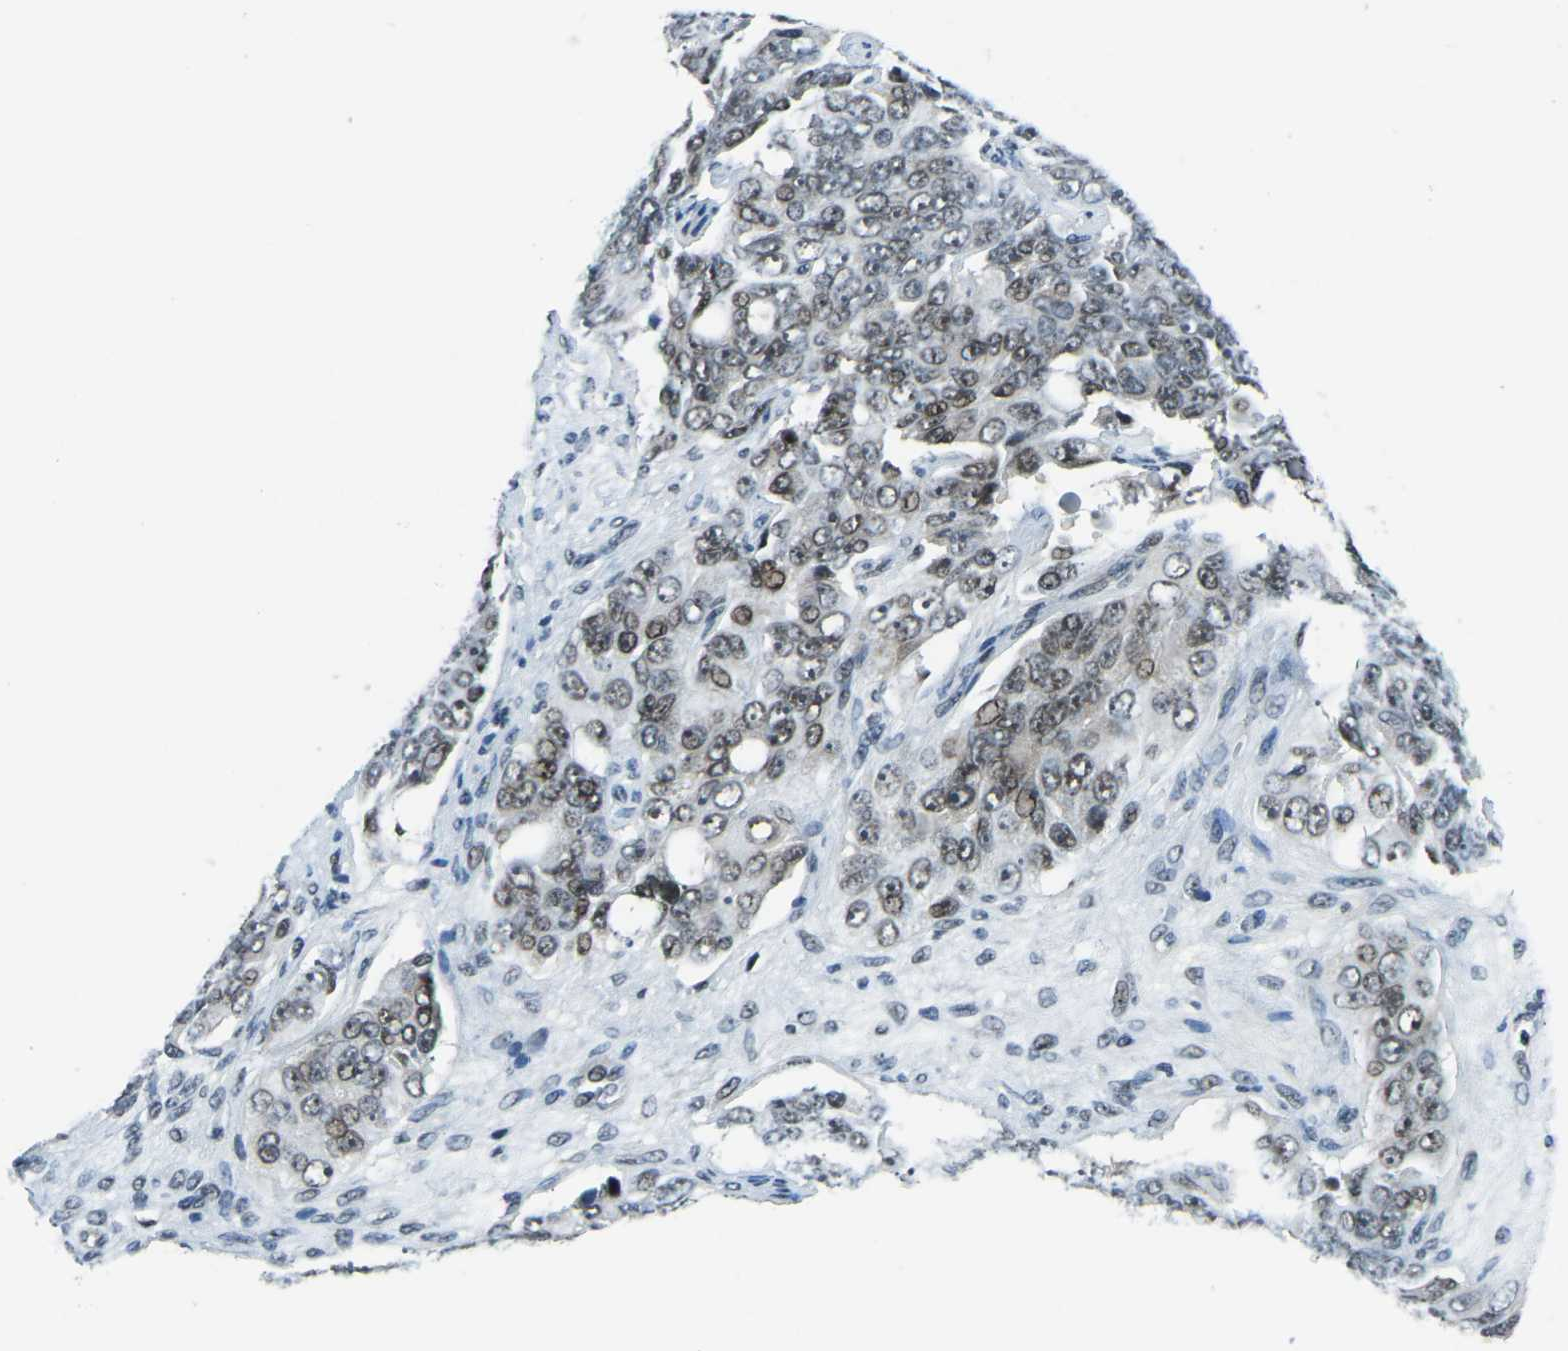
{"staining": {"intensity": "weak", "quantity": ">75%", "location": "nuclear"}, "tissue": "ovarian cancer", "cell_type": "Tumor cells", "image_type": "cancer", "snomed": [{"axis": "morphology", "description": "Carcinoma, endometroid"}, {"axis": "topography", "description": "Ovary"}], "caption": "A brown stain shows weak nuclear staining of a protein in human endometroid carcinoma (ovarian) tumor cells.", "gene": "PRCC", "patient": {"sex": "female", "age": 51}}